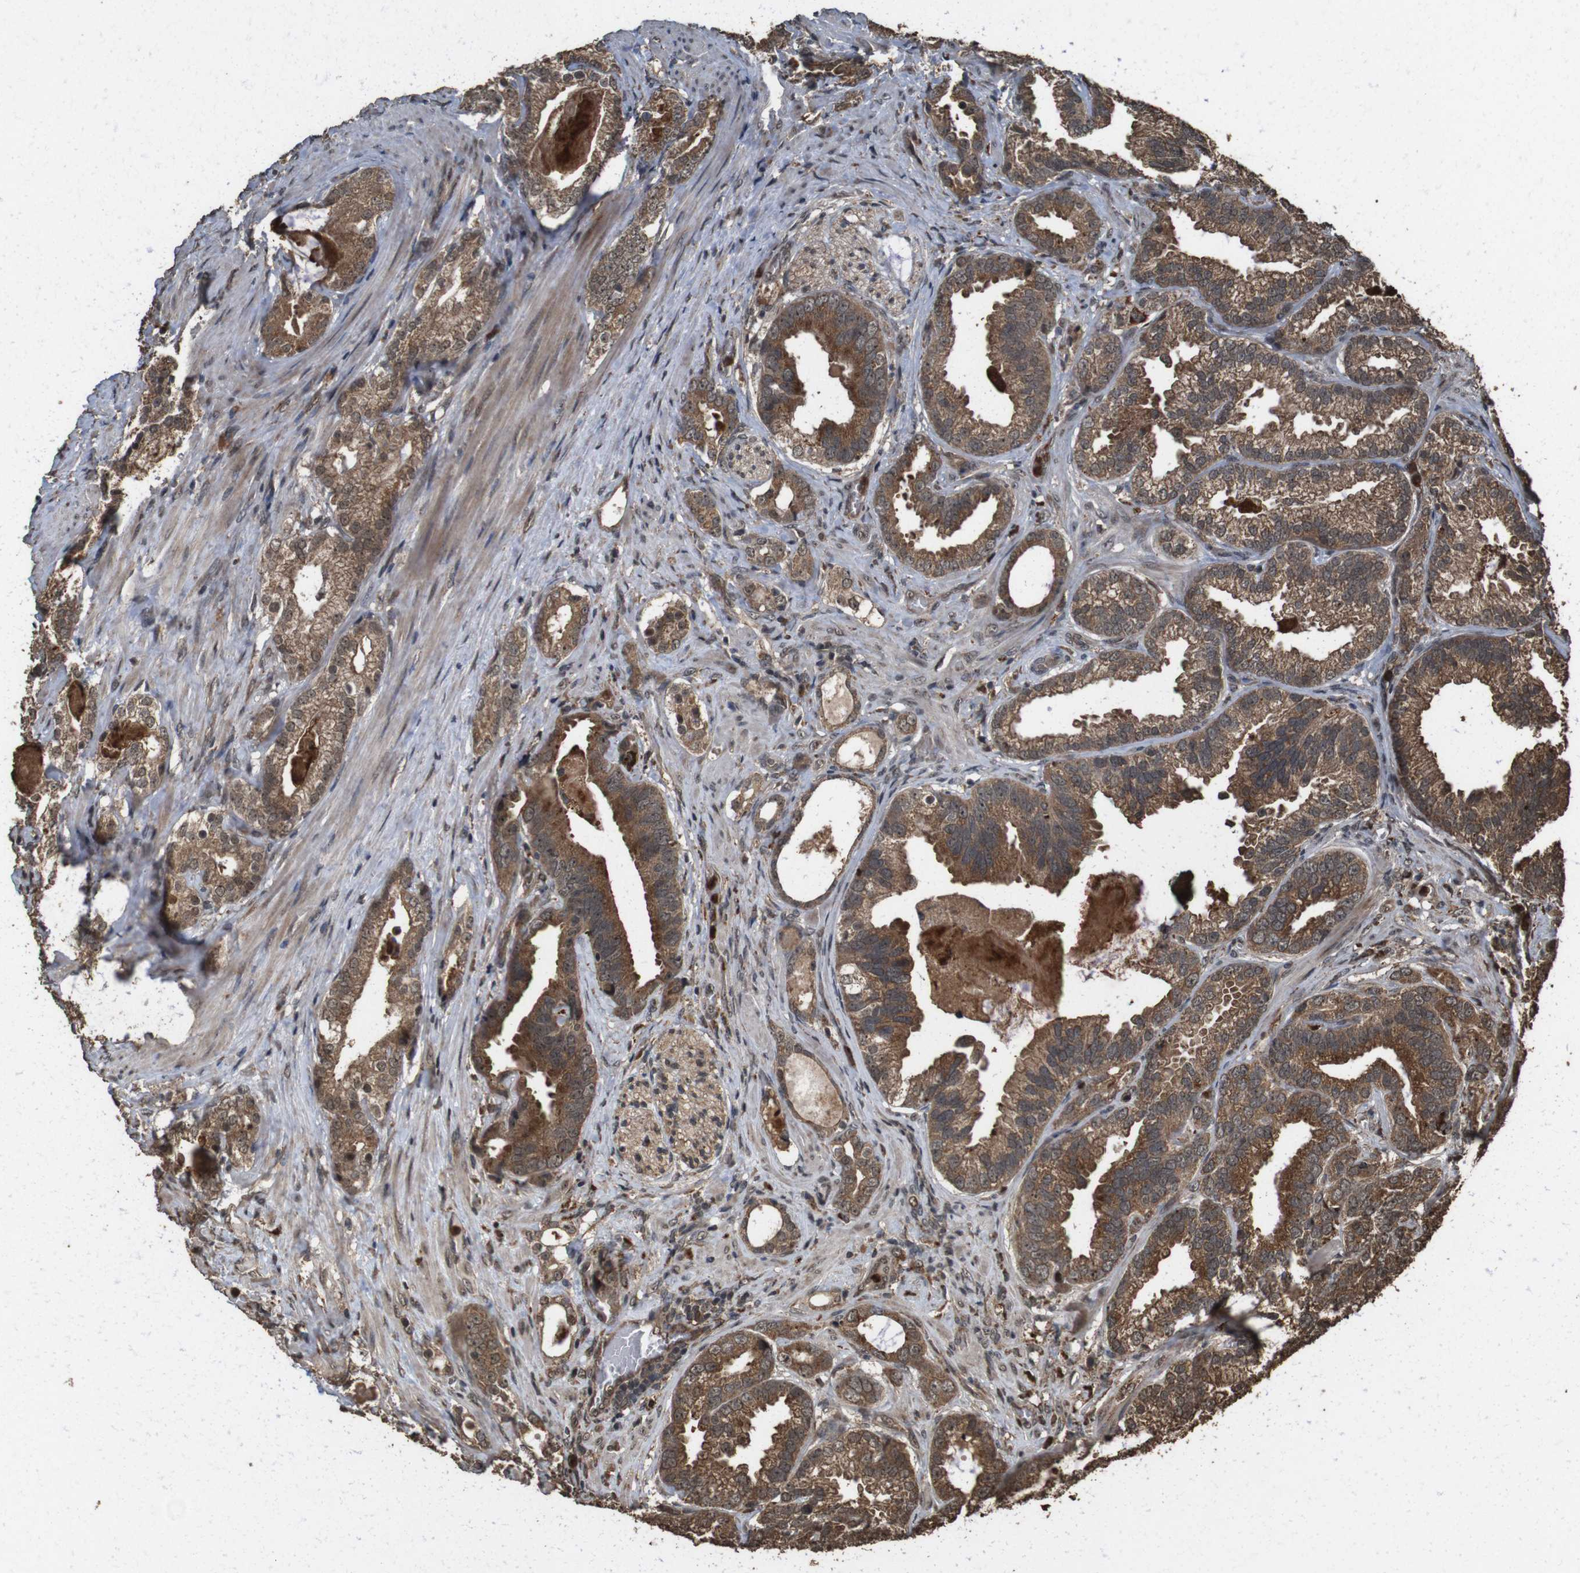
{"staining": {"intensity": "strong", "quantity": ">75%", "location": "cytoplasmic/membranous"}, "tissue": "prostate cancer", "cell_type": "Tumor cells", "image_type": "cancer", "snomed": [{"axis": "morphology", "description": "Adenocarcinoma, Low grade"}, {"axis": "topography", "description": "Prostate"}], "caption": "A brown stain labels strong cytoplasmic/membranous positivity of a protein in prostate cancer (adenocarcinoma (low-grade)) tumor cells.", "gene": "RRAS2", "patient": {"sex": "male", "age": 59}}